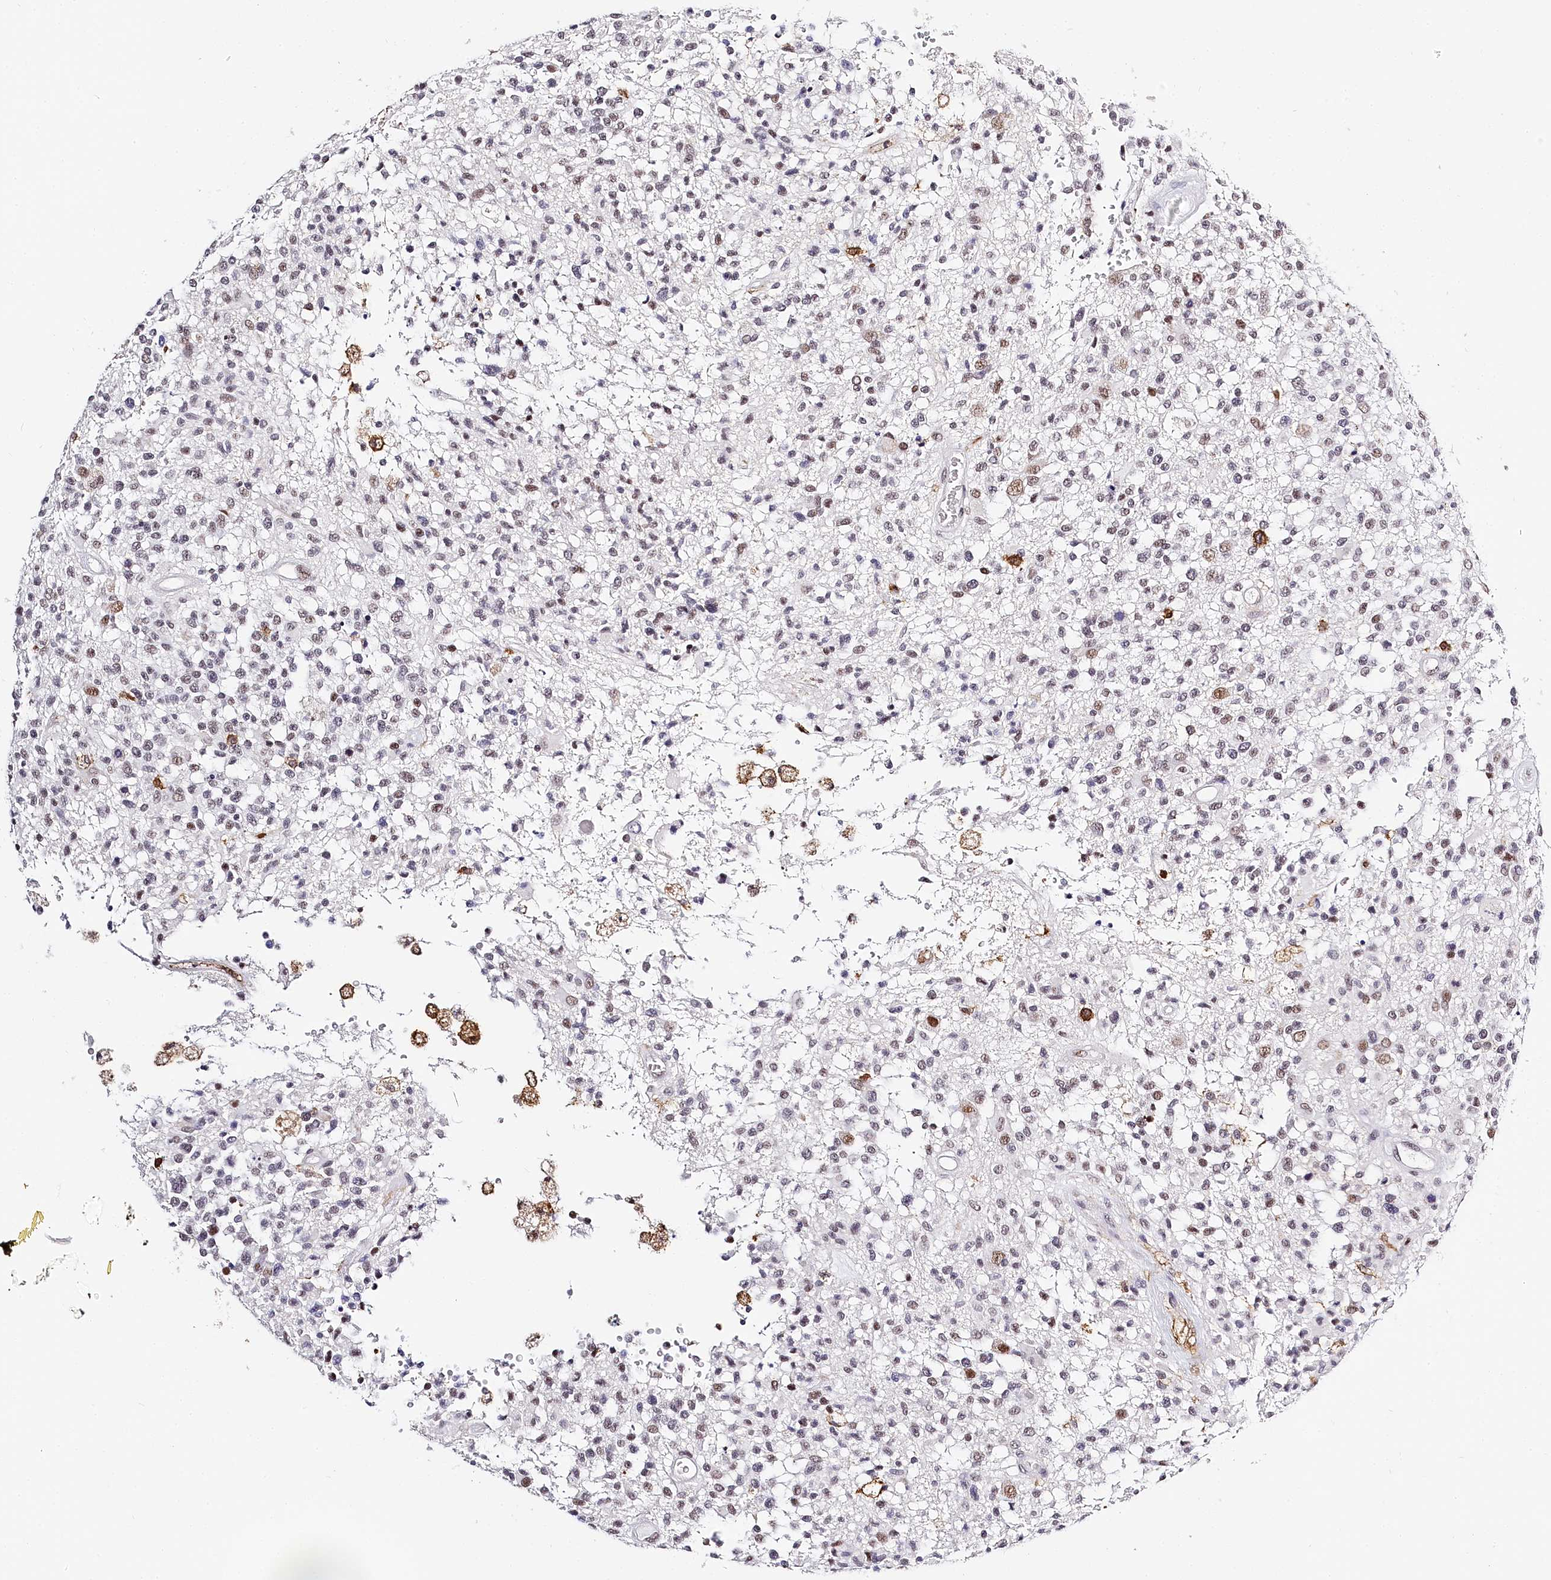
{"staining": {"intensity": "negative", "quantity": "none", "location": "none"}, "tissue": "glioma", "cell_type": "Tumor cells", "image_type": "cancer", "snomed": [{"axis": "morphology", "description": "Glioma, malignant, High grade"}, {"axis": "morphology", "description": "Glioblastoma, NOS"}, {"axis": "topography", "description": "Brain"}], "caption": "A micrograph of glioblastoma stained for a protein reveals no brown staining in tumor cells.", "gene": "BARD1", "patient": {"sex": "male", "age": 60}}